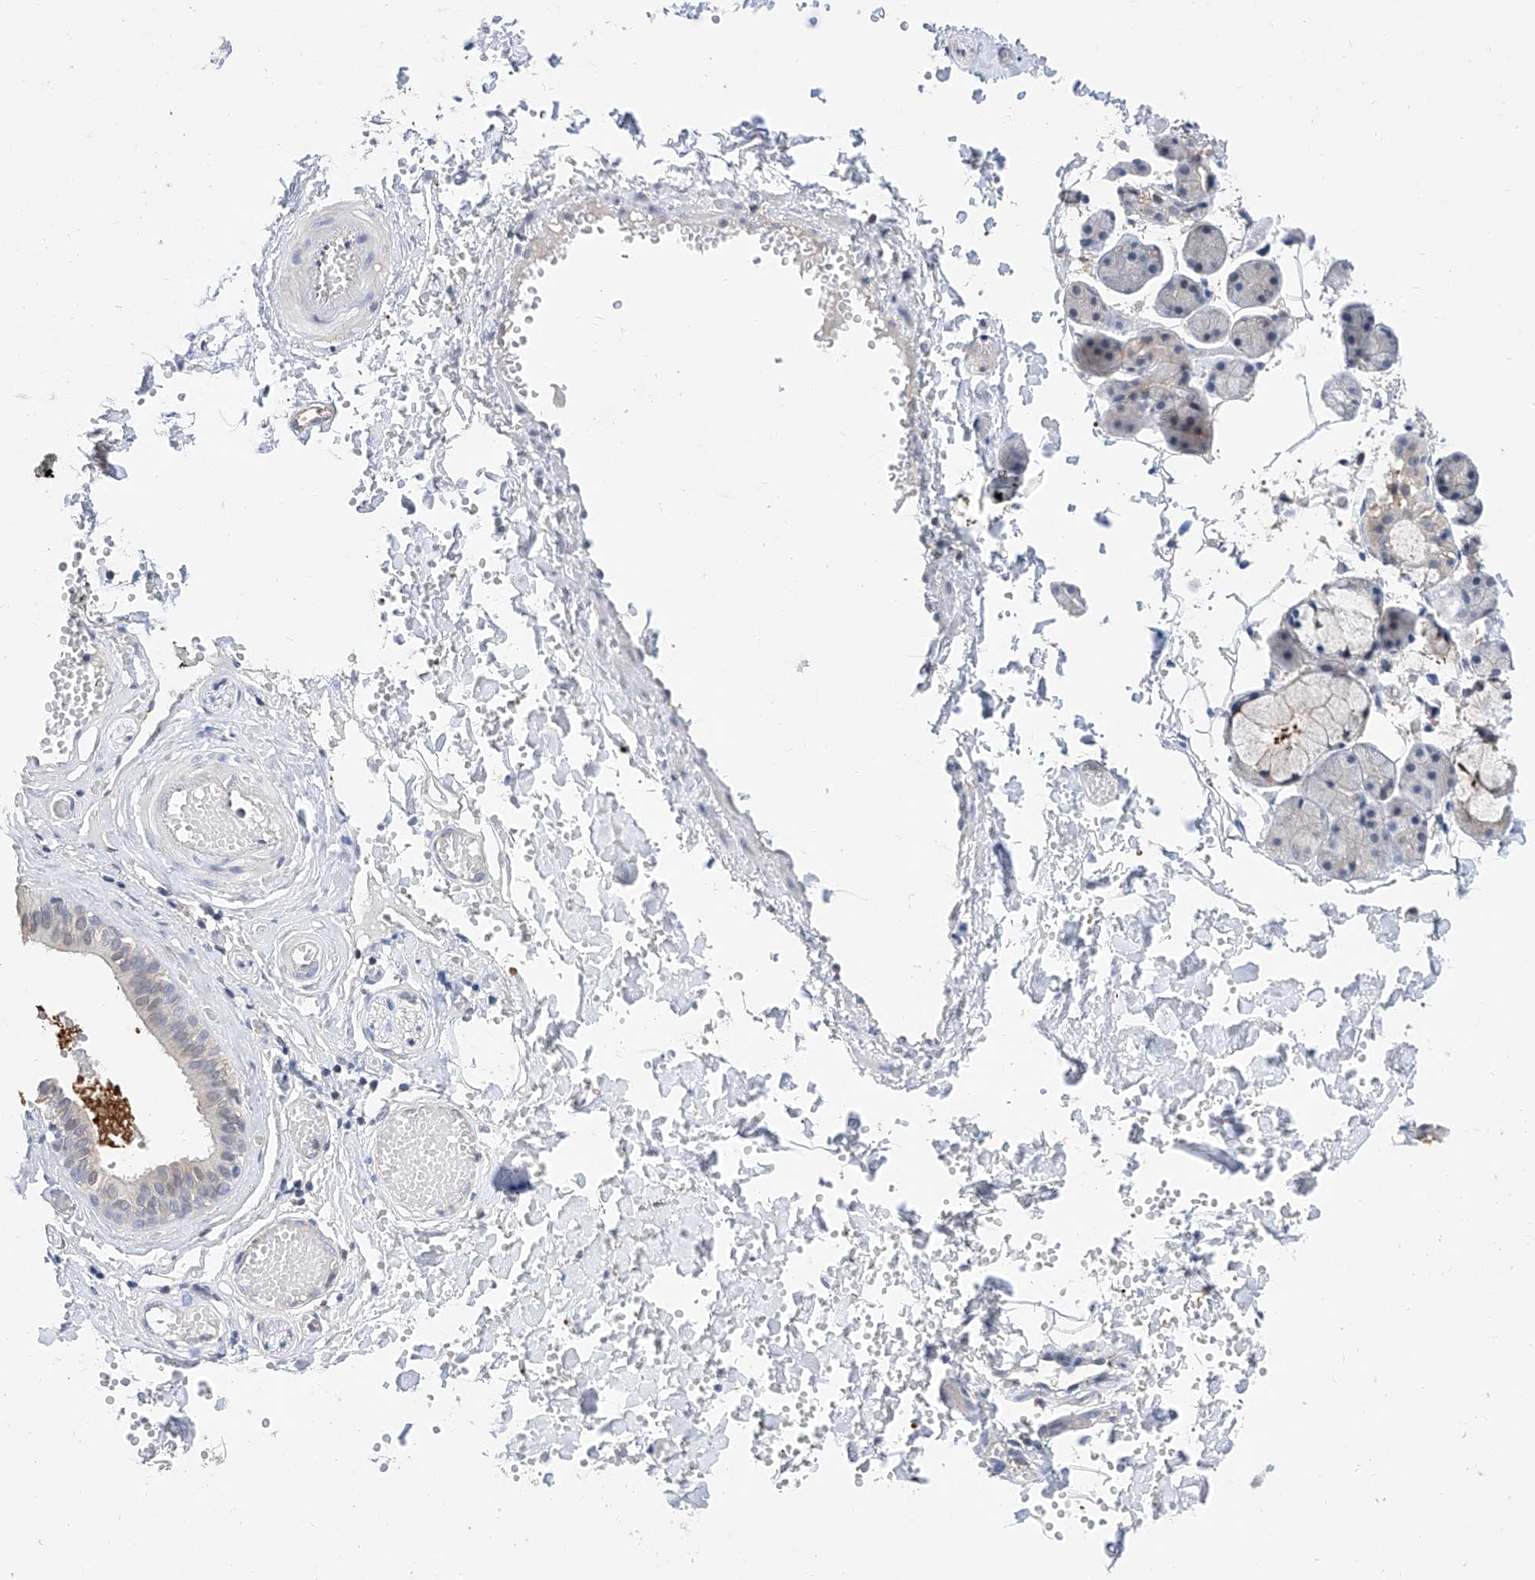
{"staining": {"intensity": "moderate", "quantity": "<25%", "location": "cytoplasmic/membranous"}, "tissue": "salivary gland", "cell_type": "Glandular cells", "image_type": "normal", "snomed": [{"axis": "morphology", "description": "Normal tissue, NOS"}, {"axis": "topography", "description": "Salivary gland"}], "caption": "Immunohistochemical staining of normal human salivary gland shows <25% levels of moderate cytoplasmic/membranous protein expression in approximately <25% of glandular cells. The staining was performed using DAB (3,3'-diaminobenzidine), with brown indicating positive protein expression. Nuclei are stained blue with hematoxylin.", "gene": "FUCA2", "patient": {"sex": "female", "age": 33}}